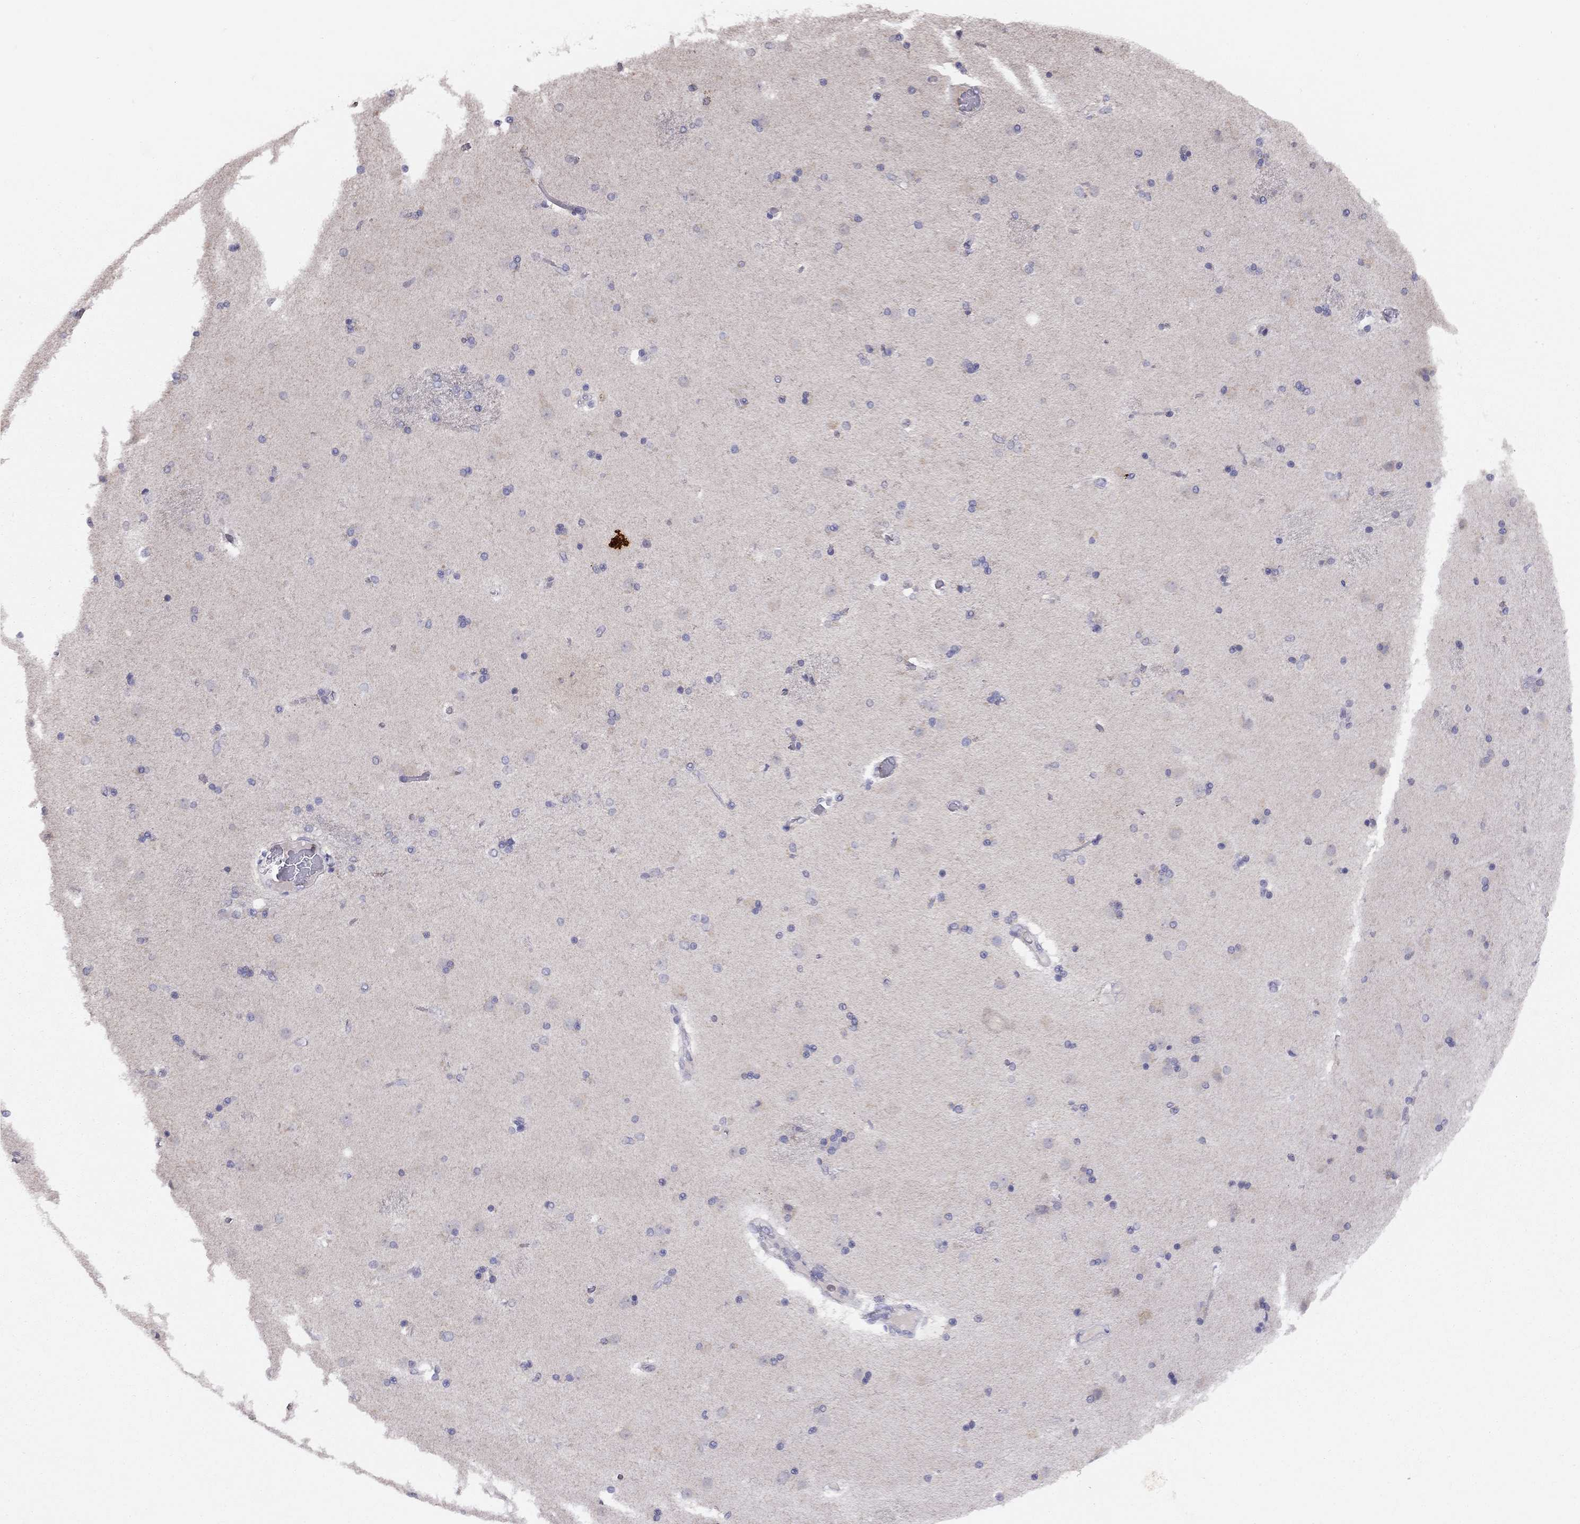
{"staining": {"intensity": "negative", "quantity": "none", "location": "none"}, "tissue": "caudate", "cell_type": "Glial cells", "image_type": "normal", "snomed": [{"axis": "morphology", "description": "Normal tissue, NOS"}, {"axis": "topography", "description": "Lateral ventricle wall"}], "caption": "High magnification brightfield microscopy of benign caudate stained with DAB (3,3'-diaminobenzidine) (brown) and counterstained with hematoxylin (blue): glial cells show no significant staining. Nuclei are stained in blue.", "gene": "CITED1", "patient": {"sex": "female", "age": 71}}